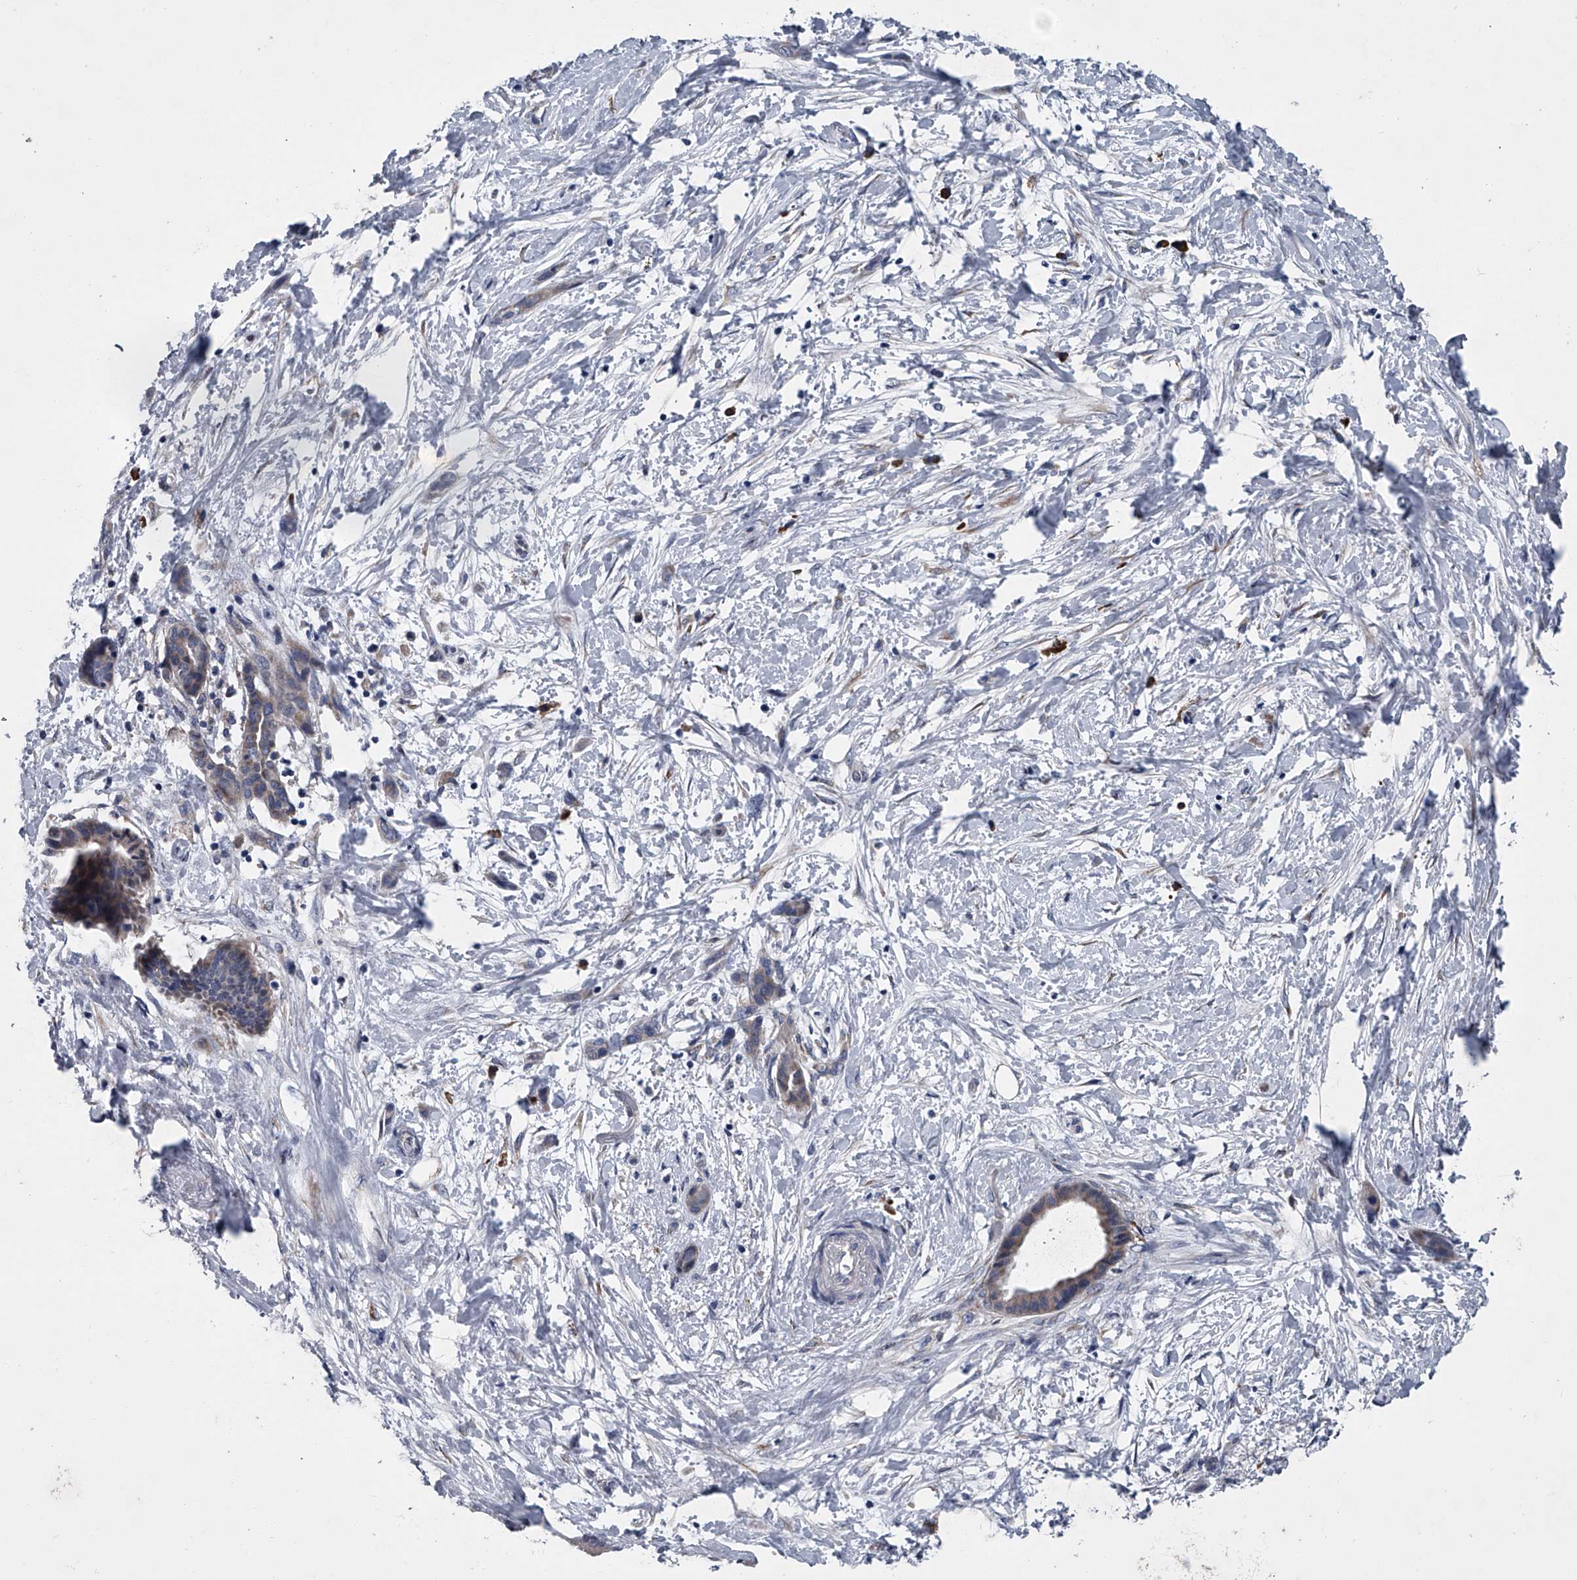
{"staining": {"intensity": "negative", "quantity": "none", "location": "none"}, "tissue": "pancreatic cancer", "cell_type": "Tumor cells", "image_type": "cancer", "snomed": [{"axis": "morphology", "description": "Normal tissue, NOS"}, {"axis": "morphology", "description": "Adenocarcinoma, NOS"}, {"axis": "topography", "description": "Pancreas"}, {"axis": "topography", "description": "Peripheral nerve tissue"}], "caption": "High power microscopy image of an IHC micrograph of pancreatic cancer (adenocarcinoma), revealing no significant positivity in tumor cells. (IHC, brightfield microscopy, high magnification).", "gene": "ABCG1", "patient": {"sex": "female", "age": 63}}